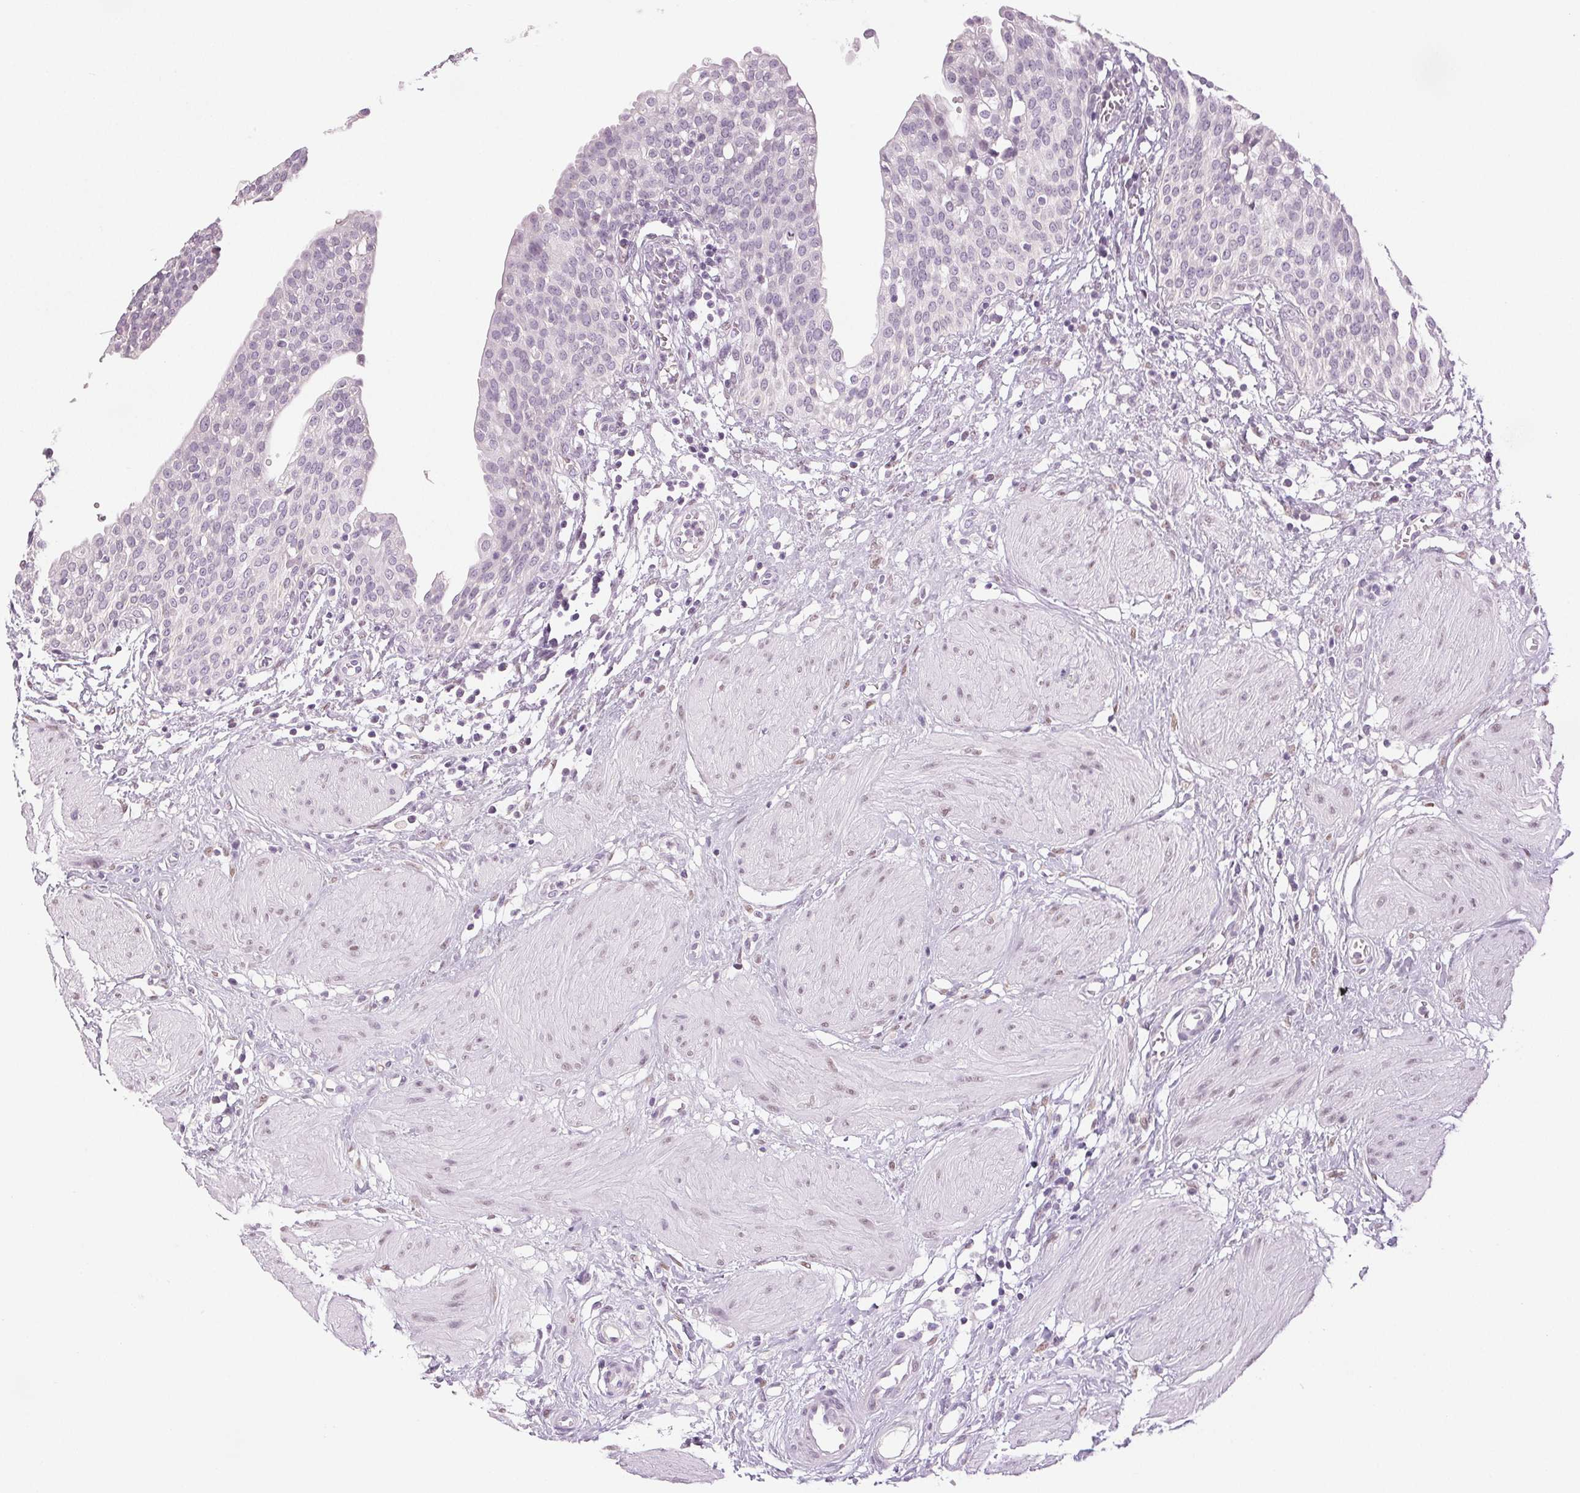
{"staining": {"intensity": "negative", "quantity": "none", "location": "none"}, "tissue": "urinary bladder", "cell_type": "Urothelial cells", "image_type": "normal", "snomed": [{"axis": "morphology", "description": "Normal tissue, NOS"}, {"axis": "topography", "description": "Urinary bladder"}], "caption": "Urothelial cells are negative for brown protein staining in unremarkable urinary bladder. (DAB (3,3'-diaminobenzidine) IHC visualized using brightfield microscopy, high magnification).", "gene": "DNAJC6", "patient": {"sex": "male", "age": 55}}